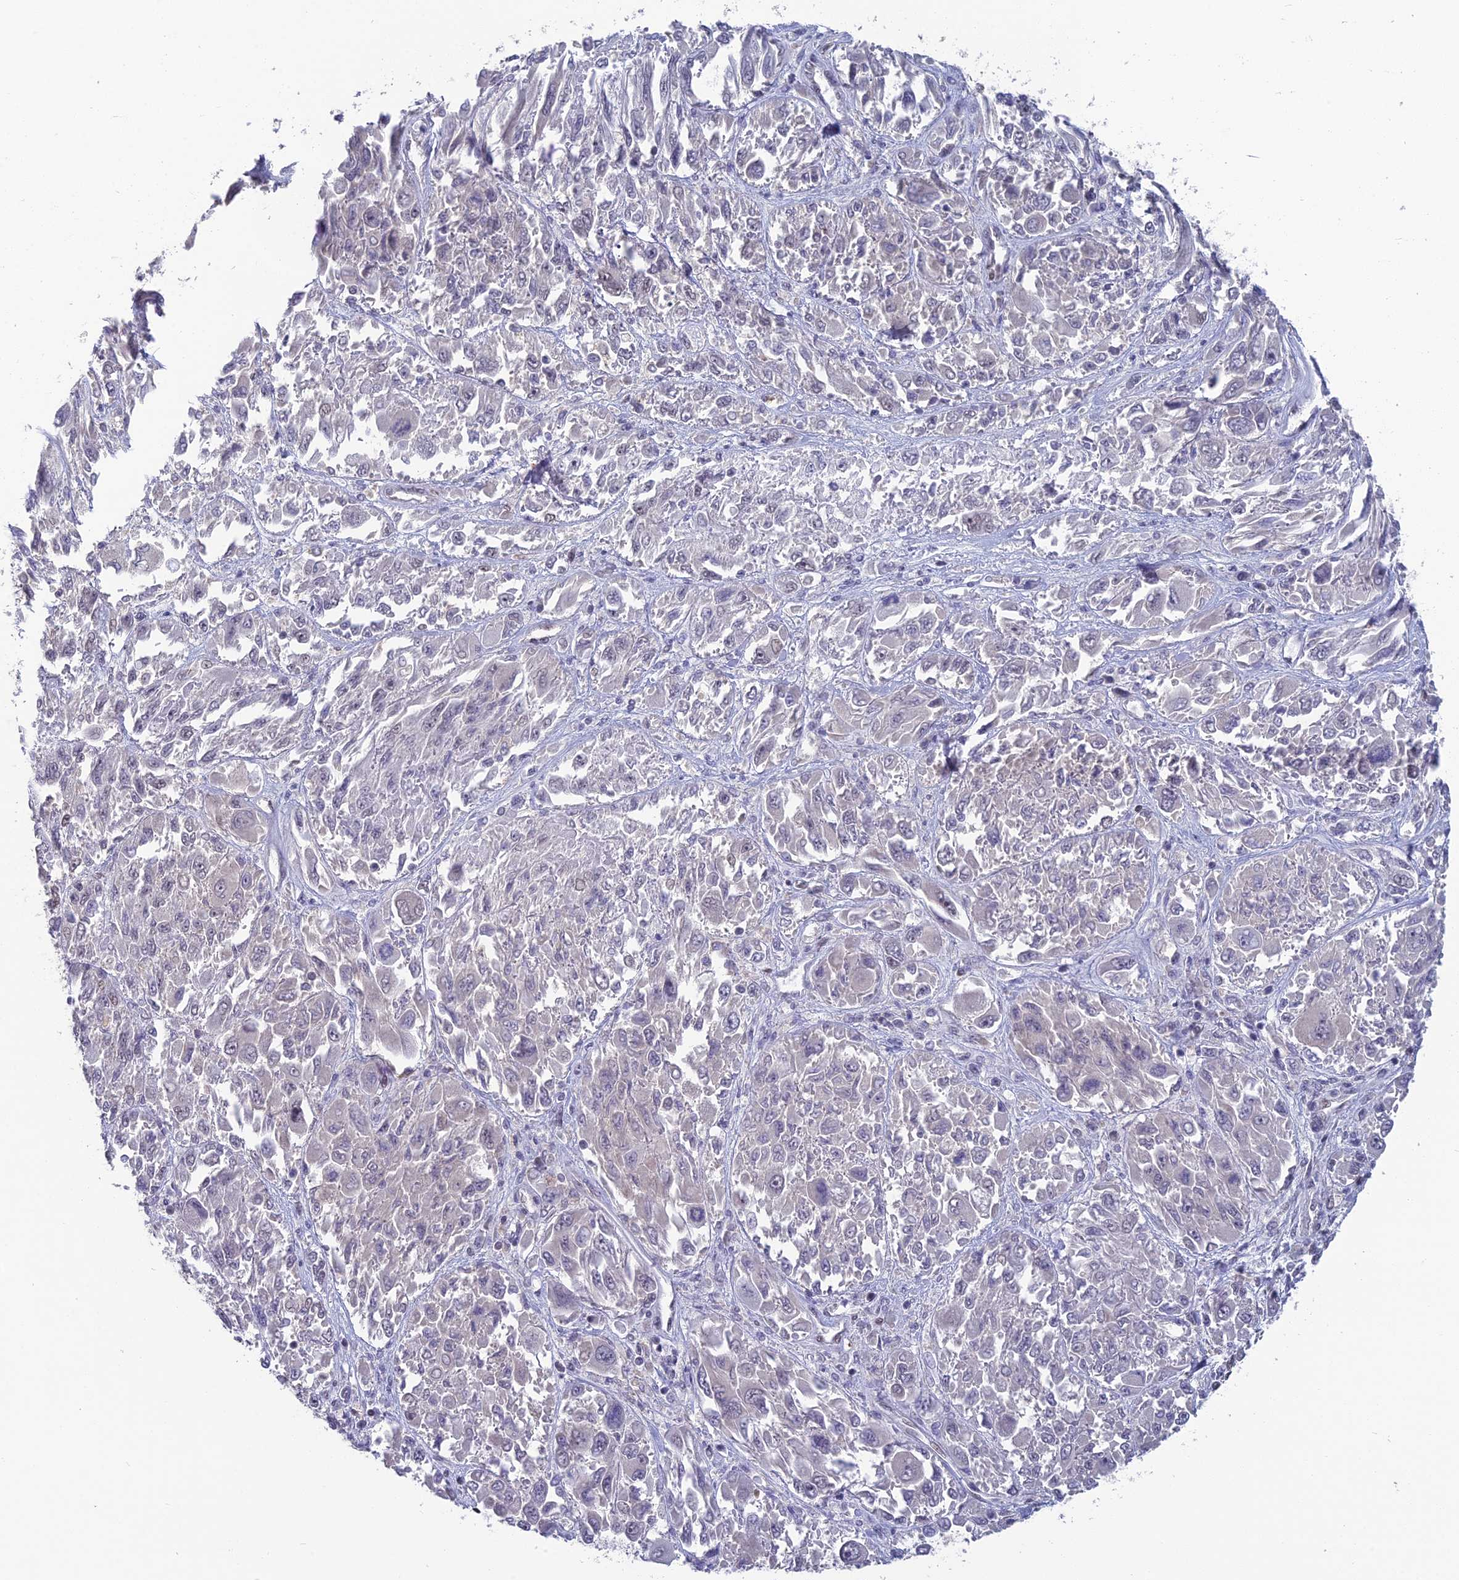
{"staining": {"intensity": "negative", "quantity": "none", "location": "none"}, "tissue": "melanoma", "cell_type": "Tumor cells", "image_type": "cancer", "snomed": [{"axis": "morphology", "description": "Malignant melanoma, NOS"}, {"axis": "topography", "description": "Skin"}], "caption": "Tumor cells are negative for brown protein staining in melanoma.", "gene": "MT-CO3", "patient": {"sex": "female", "age": 91}}